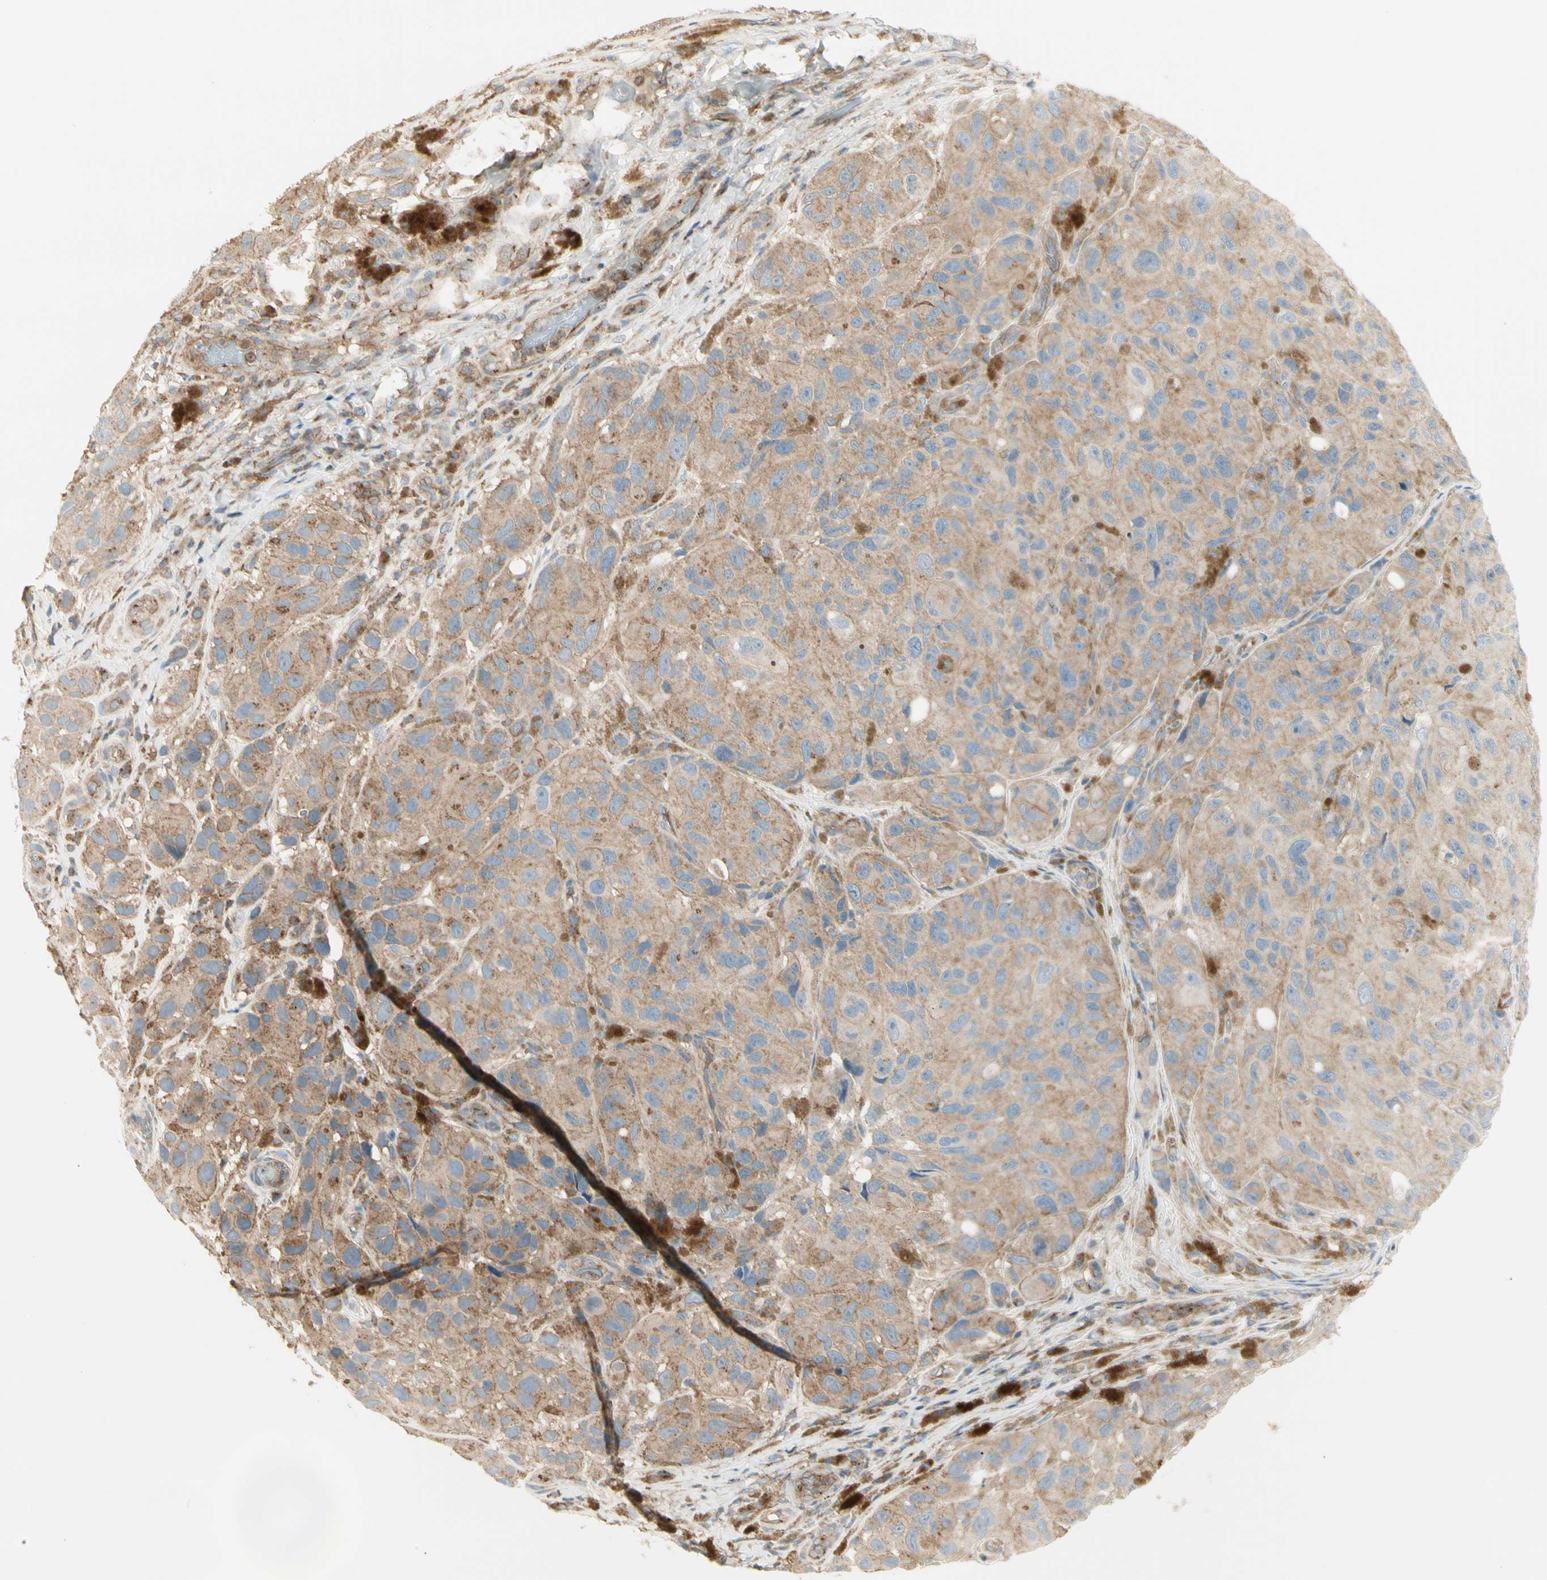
{"staining": {"intensity": "moderate", "quantity": ">75%", "location": "cytoplasmic/membranous"}, "tissue": "melanoma", "cell_type": "Tumor cells", "image_type": "cancer", "snomed": [{"axis": "morphology", "description": "Malignant melanoma, NOS"}, {"axis": "topography", "description": "Skin"}], "caption": "Protein expression analysis of human melanoma reveals moderate cytoplasmic/membranous staining in approximately >75% of tumor cells. (DAB = brown stain, brightfield microscopy at high magnification).", "gene": "AGFG1", "patient": {"sex": "female", "age": 73}}